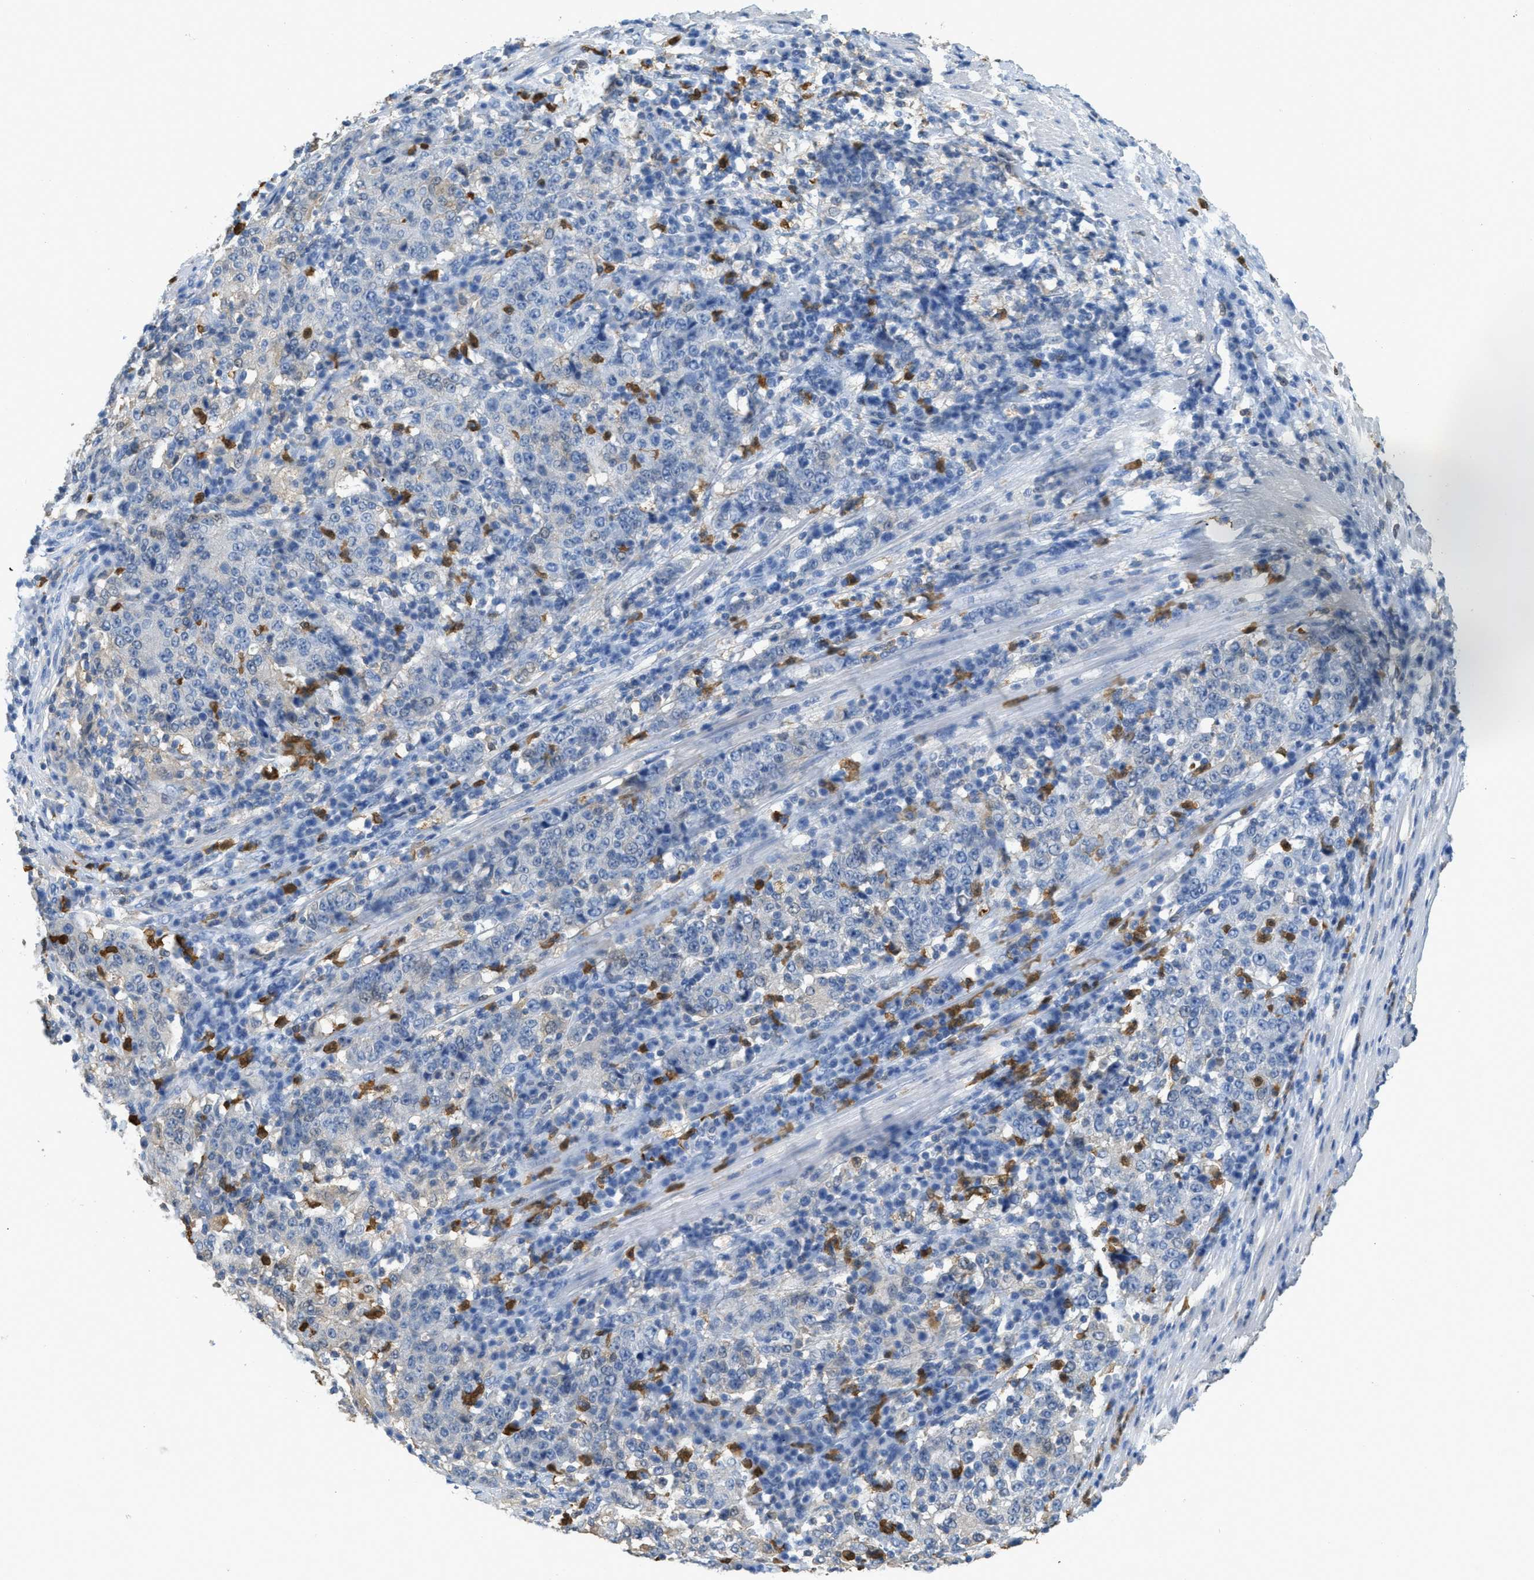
{"staining": {"intensity": "negative", "quantity": "none", "location": "none"}, "tissue": "stomach cancer", "cell_type": "Tumor cells", "image_type": "cancer", "snomed": [{"axis": "morphology", "description": "Adenocarcinoma, NOS"}, {"axis": "topography", "description": "Stomach"}], "caption": "The micrograph demonstrates no staining of tumor cells in adenocarcinoma (stomach).", "gene": "SERPINB1", "patient": {"sex": "male", "age": 59}}